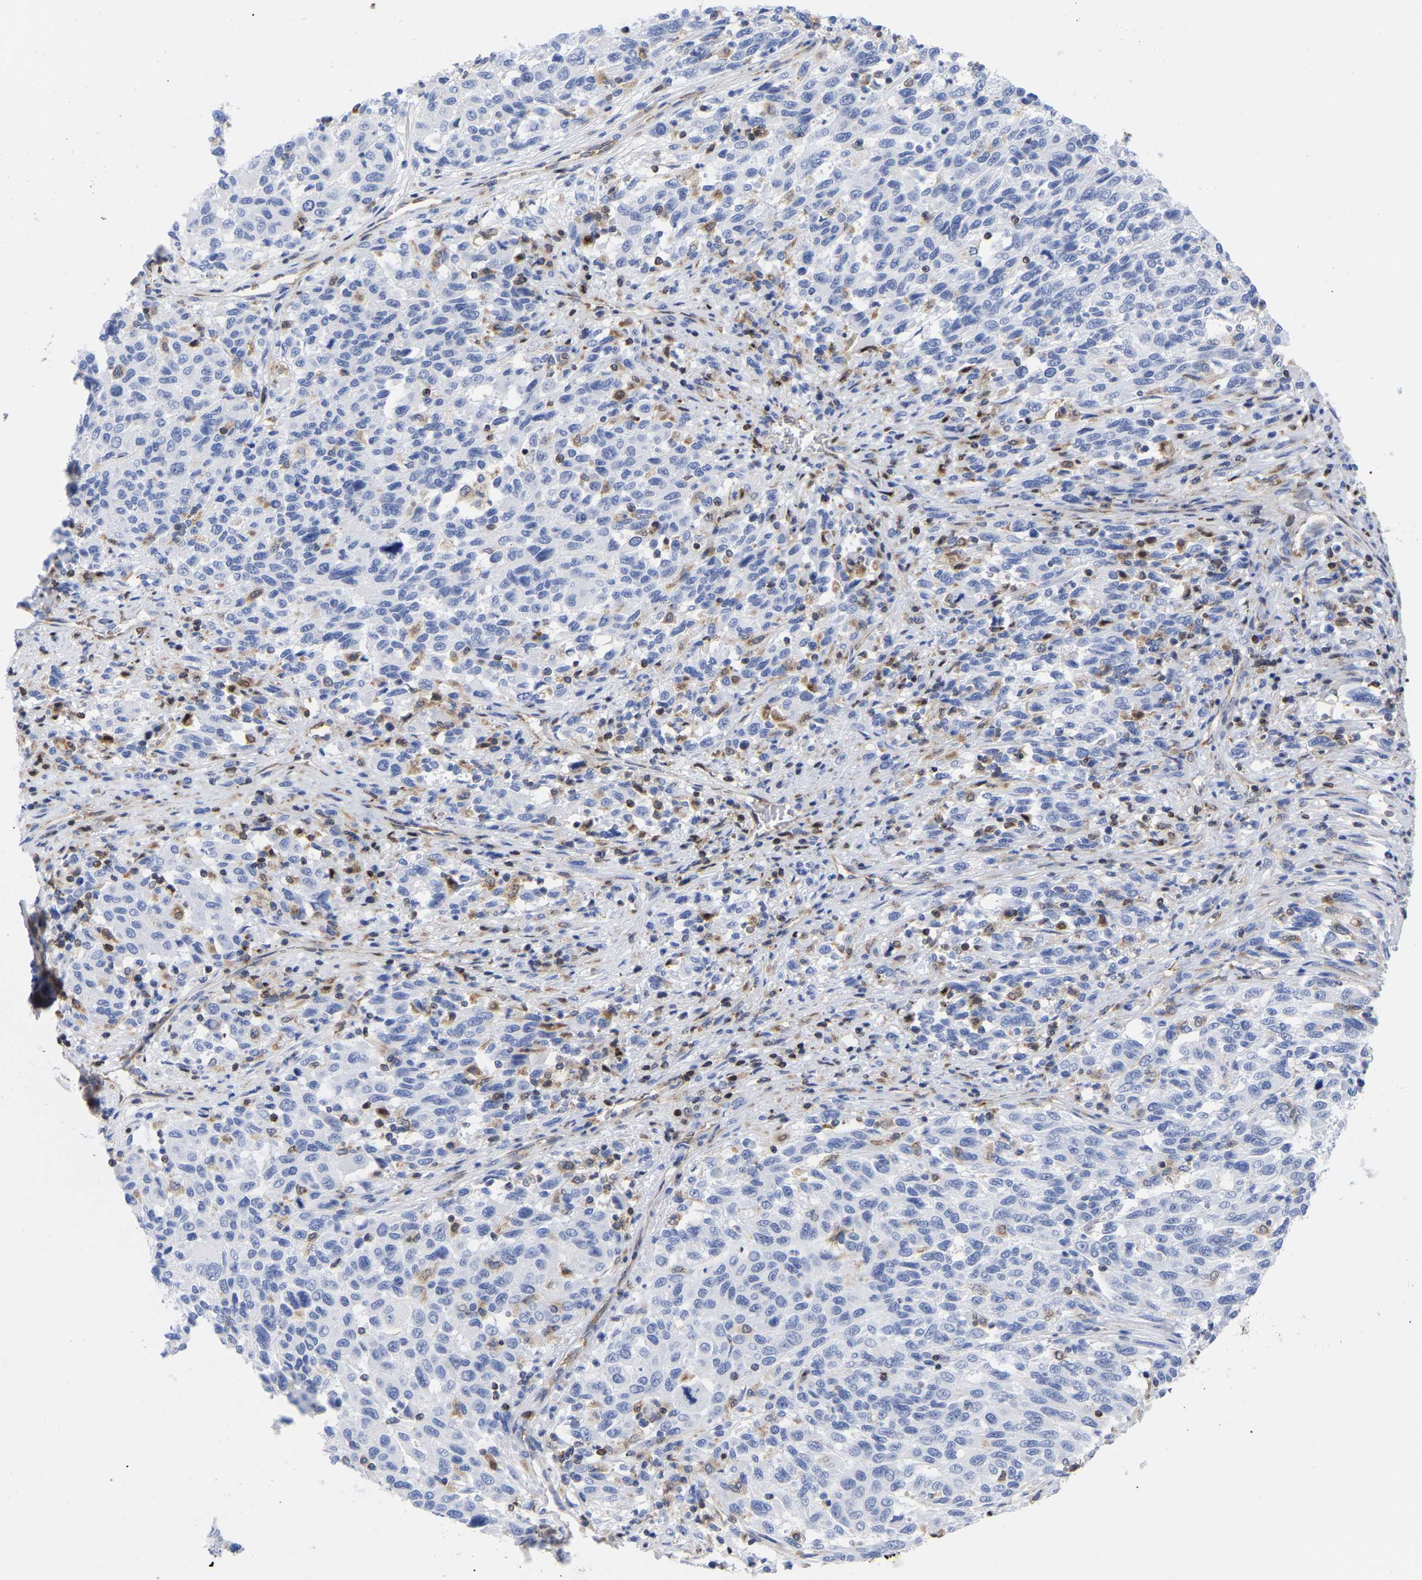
{"staining": {"intensity": "negative", "quantity": "none", "location": "none"}, "tissue": "melanoma", "cell_type": "Tumor cells", "image_type": "cancer", "snomed": [{"axis": "morphology", "description": "Malignant melanoma, Metastatic site"}, {"axis": "topography", "description": "Lymph node"}], "caption": "This is a image of immunohistochemistry (IHC) staining of melanoma, which shows no positivity in tumor cells. The staining was performed using DAB to visualize the protein expression in brown, while the nuclei were stained in blue with hematoxylin (Magnification: 20x).", "gene": "GIMAP4", "patient": {"sex": "male", "age": 61}}